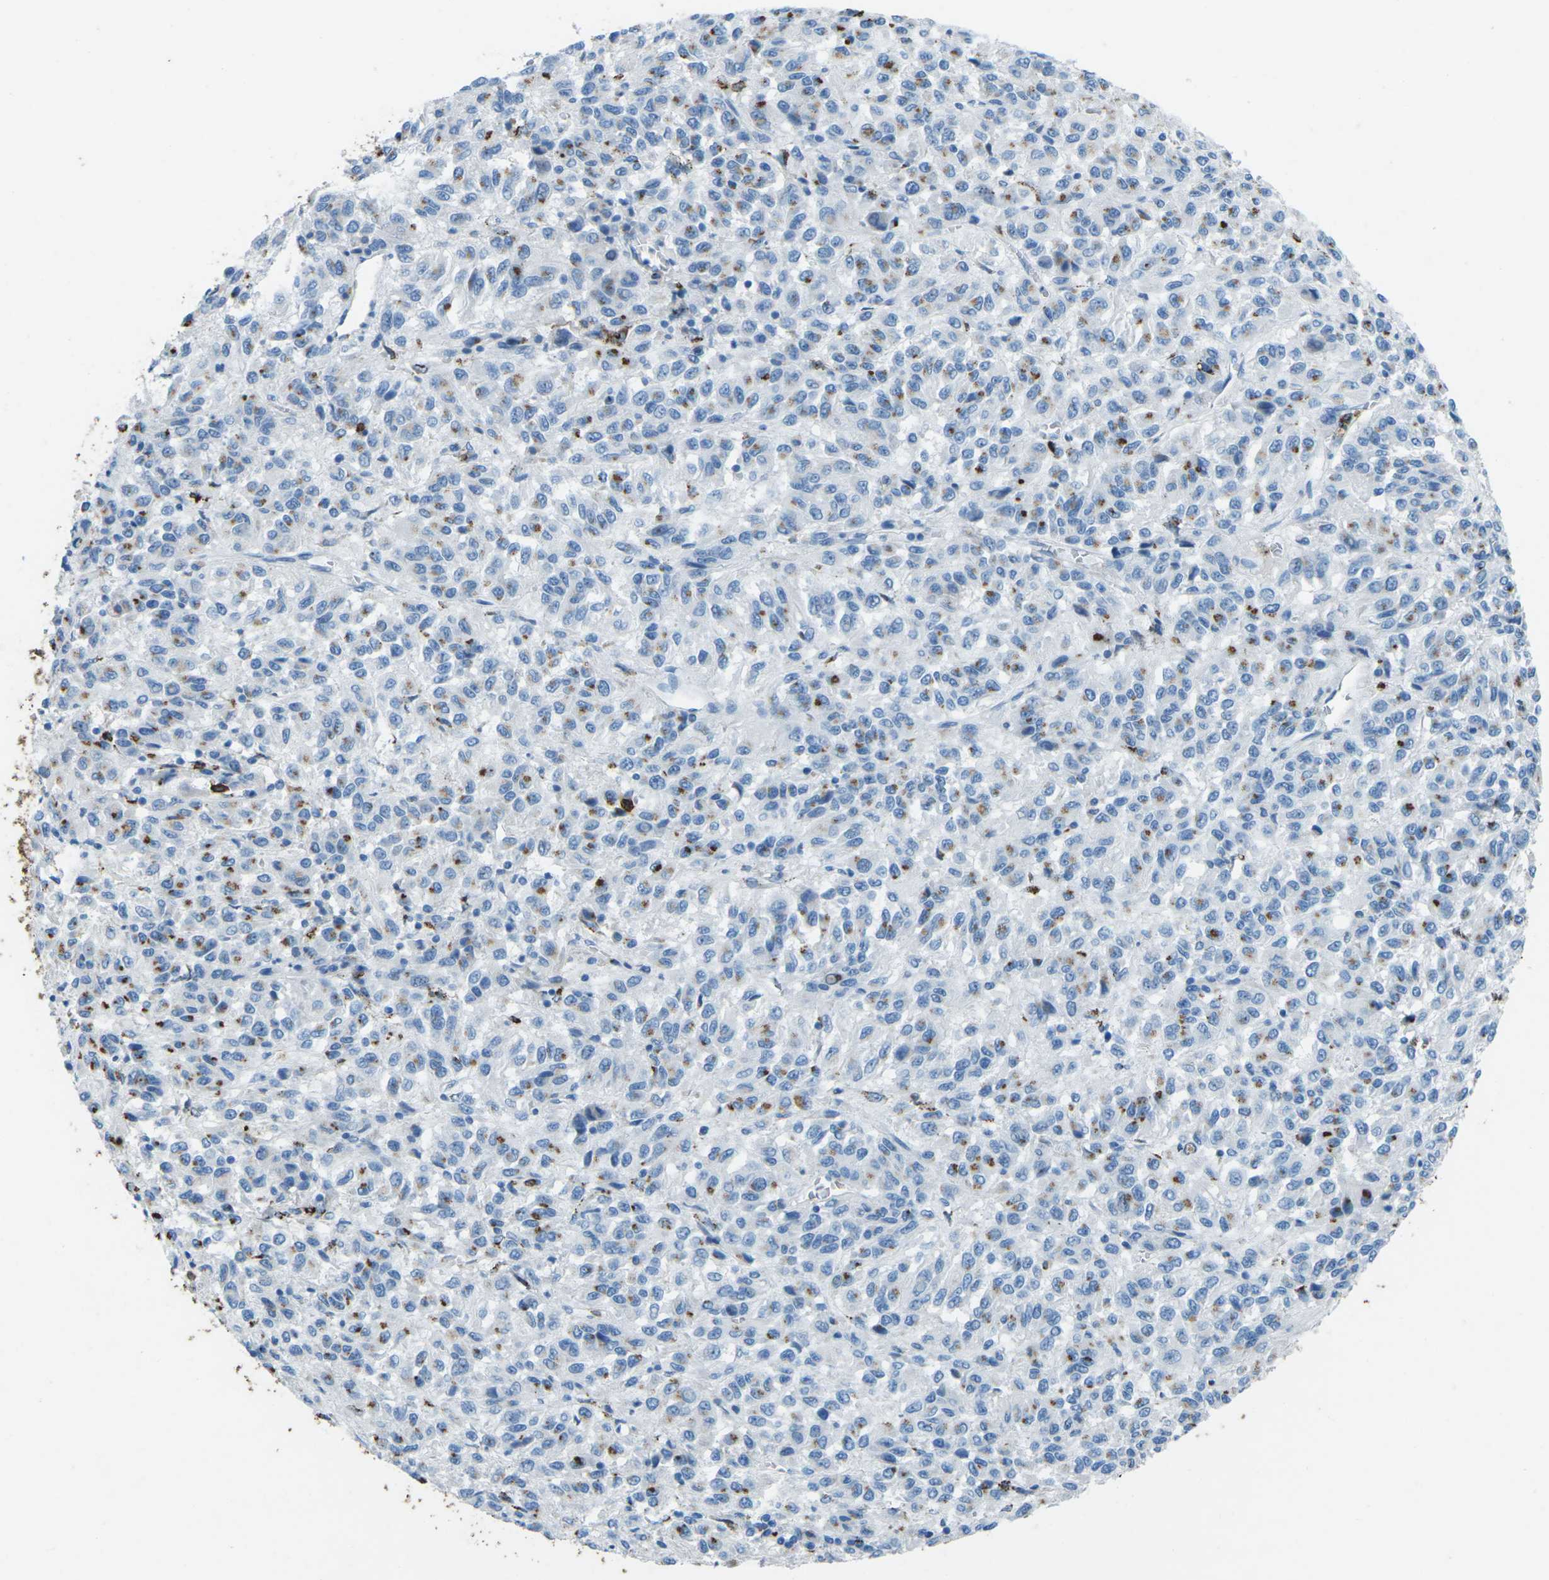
{"staining": {"intensity": "moderate", "quantity": "<25%", "location": "cytoplasmic/membranous"}, "tissue": "melanoma", "cell_type": "Tumor cells", "image_type": "cancer", "snomed": [{"axis": "morphology", "description": "Malignant melanoma, Metastatic site"}, {"axis": "topography", "description": "Lung"}], "caption": "DAB immunohistochemical staining of melanoma reveals moderate cytoplasmic/membranous protein expression in approximately <25% of tumor cells. Using DAB (3,3'-diaminobenzidine) (brown) and hematoxylin (blue) stains, captured at high magnification using brightfield microscopy.", "gene": "CTAGE1", "patient": {"sex": "male", "age": 64}}